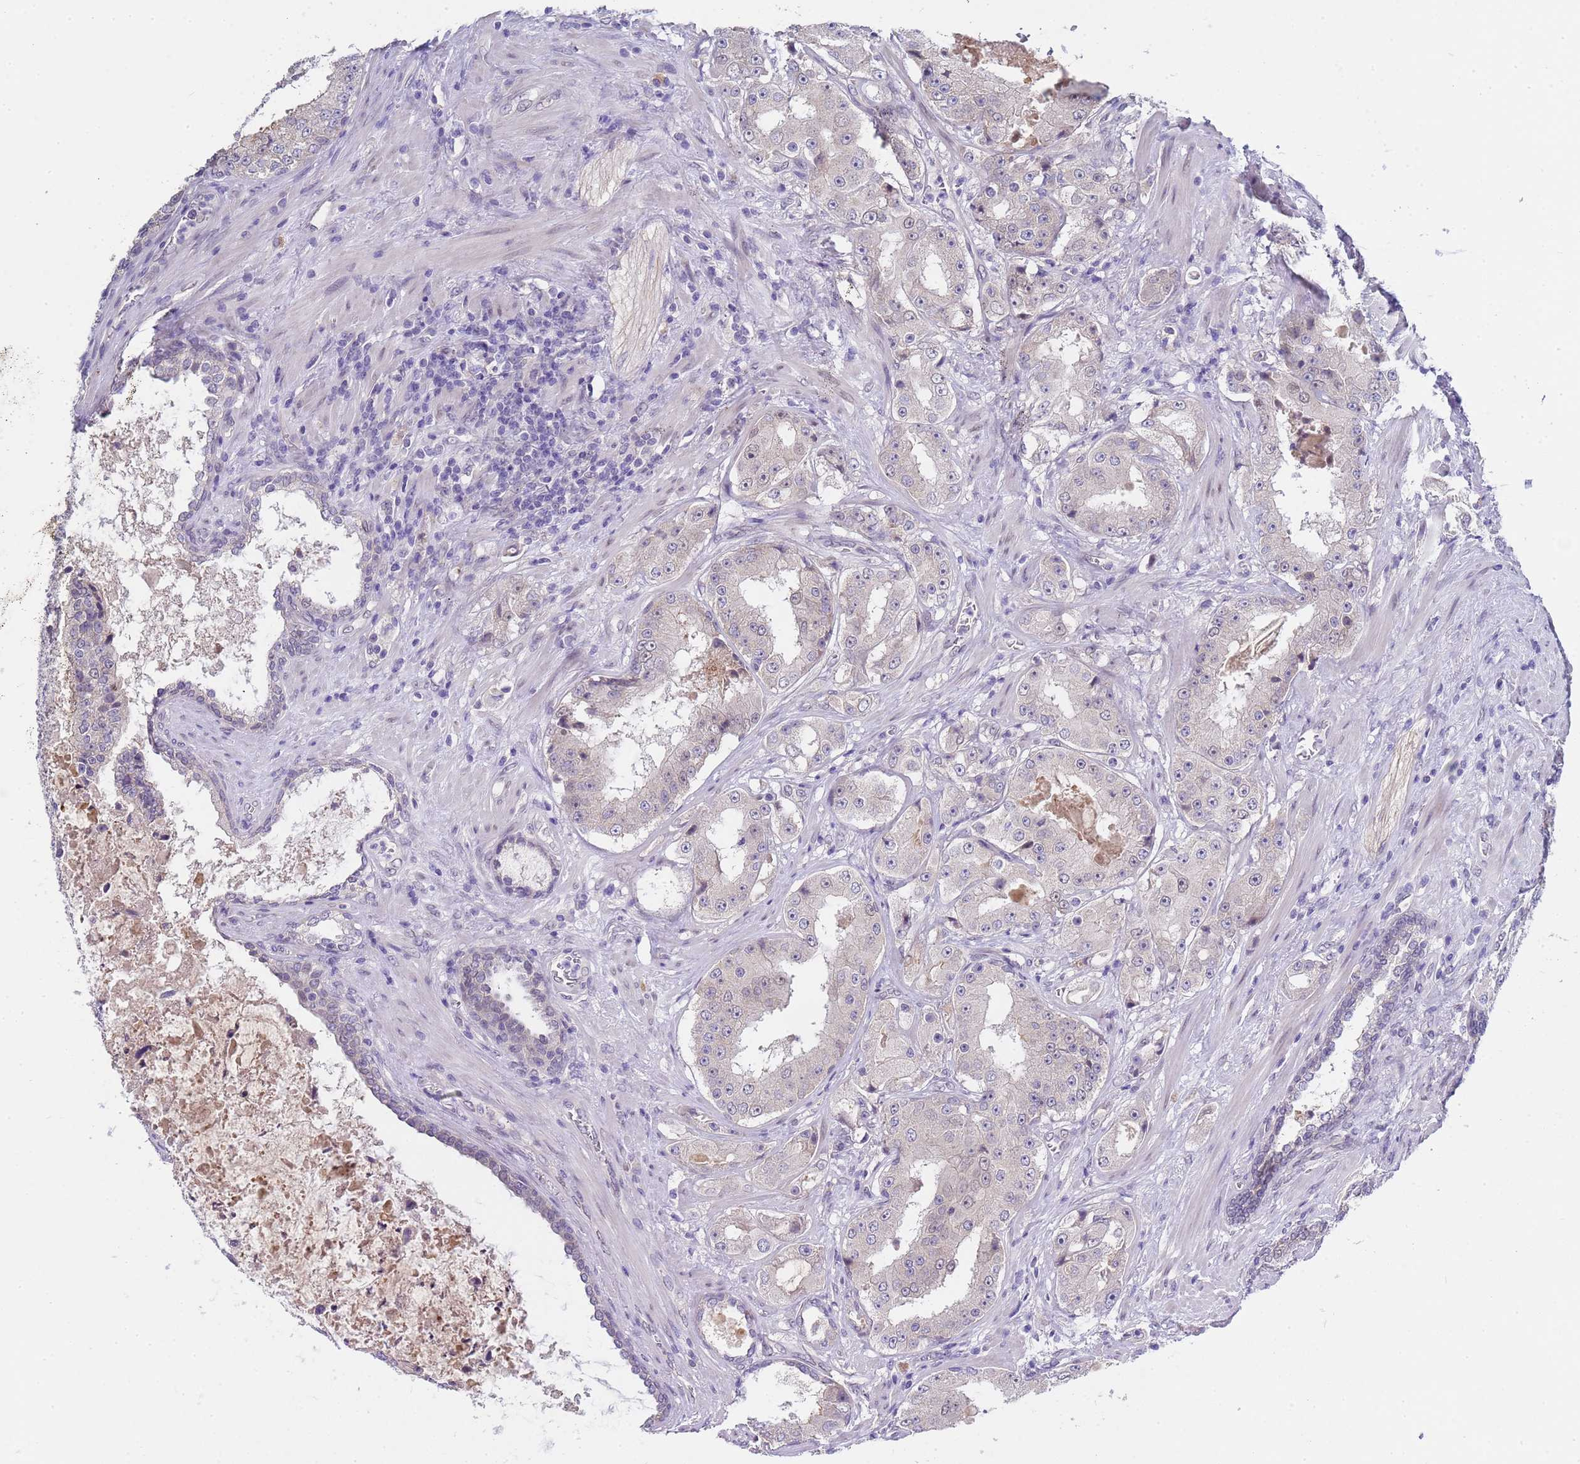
{"staining": {"intensity": "negative", "quantity": "none", "location": "none"}, "tissue": "prostate cancer", "cell_type": "Tumor cells", "image_type": "cancer", "snomed": [{"axis": "morphology", "description": "Adenocarcinoma, High grade"}, {"axis": "topography", "description": "Prostate"}], "caption": "High-grade adenocarcinoma (prostate) stained for a protein using immunohistochemistry (IHC) displays no expression tumor cells.", "gene": "TRMT10A", "patient": {"sex": "male", "age": 73}}